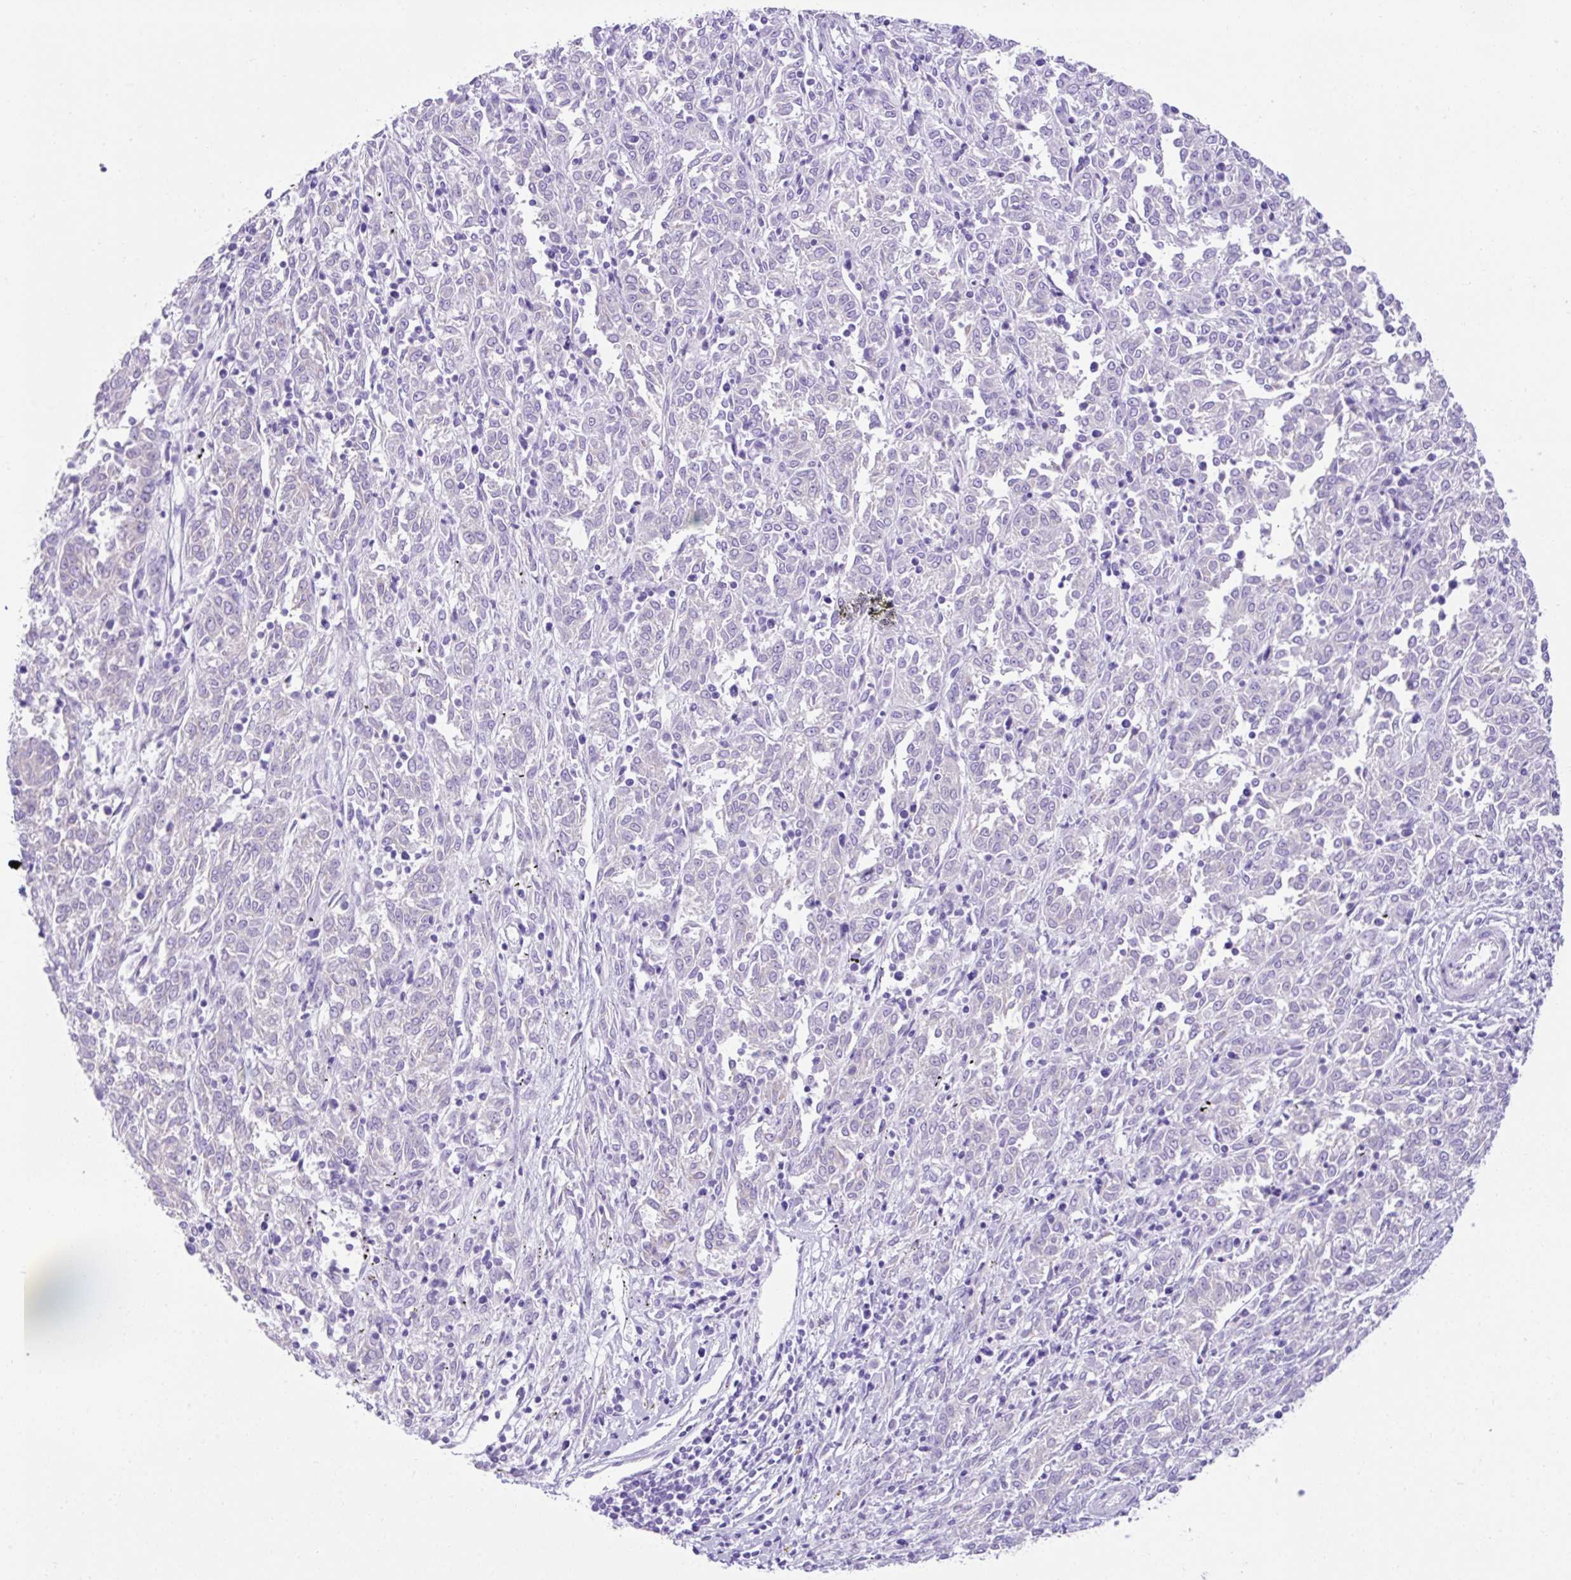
{"staining": {"intensity": "negative", "quantity": "none", "location": "none"}, "tissue": "melanoma", "cell_type": "Tumor cells", "image_type": "cancer", "snomed": [{"axis": "morphology", "description": "Malignant melanoma, NOS"}, {"axis": "topography", "description": "Skin"}], "caption": "Malignant melanoma was stained to show a protein in brown. There is no significant positivity in tumor cells.", "gene": "KRT12", "patient": {"sex": "female", "age": 72}}